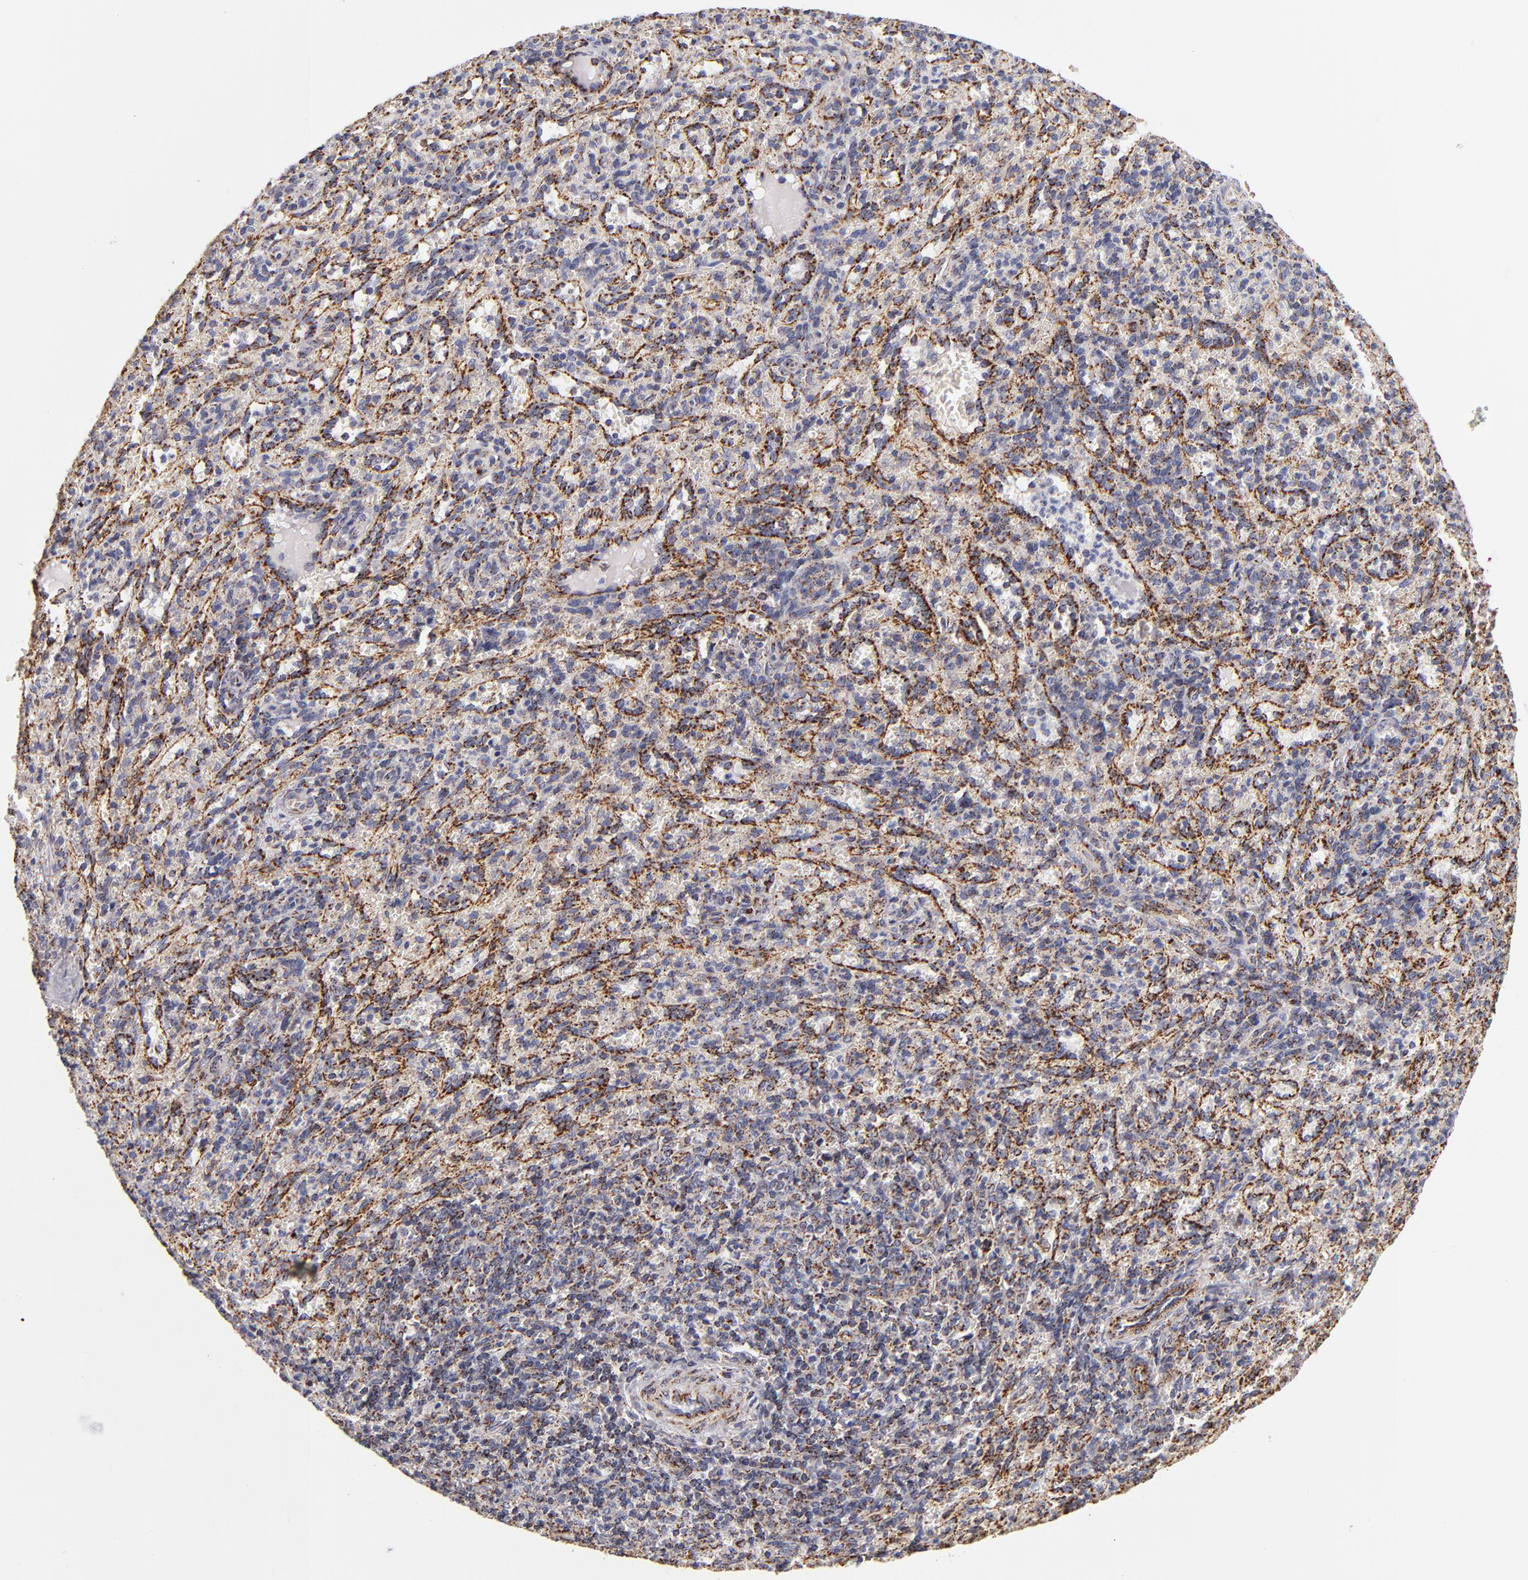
{"staining": {"intensity": "strong", "quantity": "25%-75%", "location": "cytoplasmic/membranous"}, "tissue": "spleen", "cell_type": "Cells in red pulp", "image_type": "normal", "snomed": [{"axis": "morphology", "description": "Normal tissue, NOS"}, {"axis": "topography", "description": "Spleen"}], "caption": "Spleen stained with immunohistochemistry (IHC) displays strong cytoplasmic/membranous staining in about 25%-75% of cells in red pulp.", "gene": "ECHS1", "patient": {"sex": "female", "age": 10}}